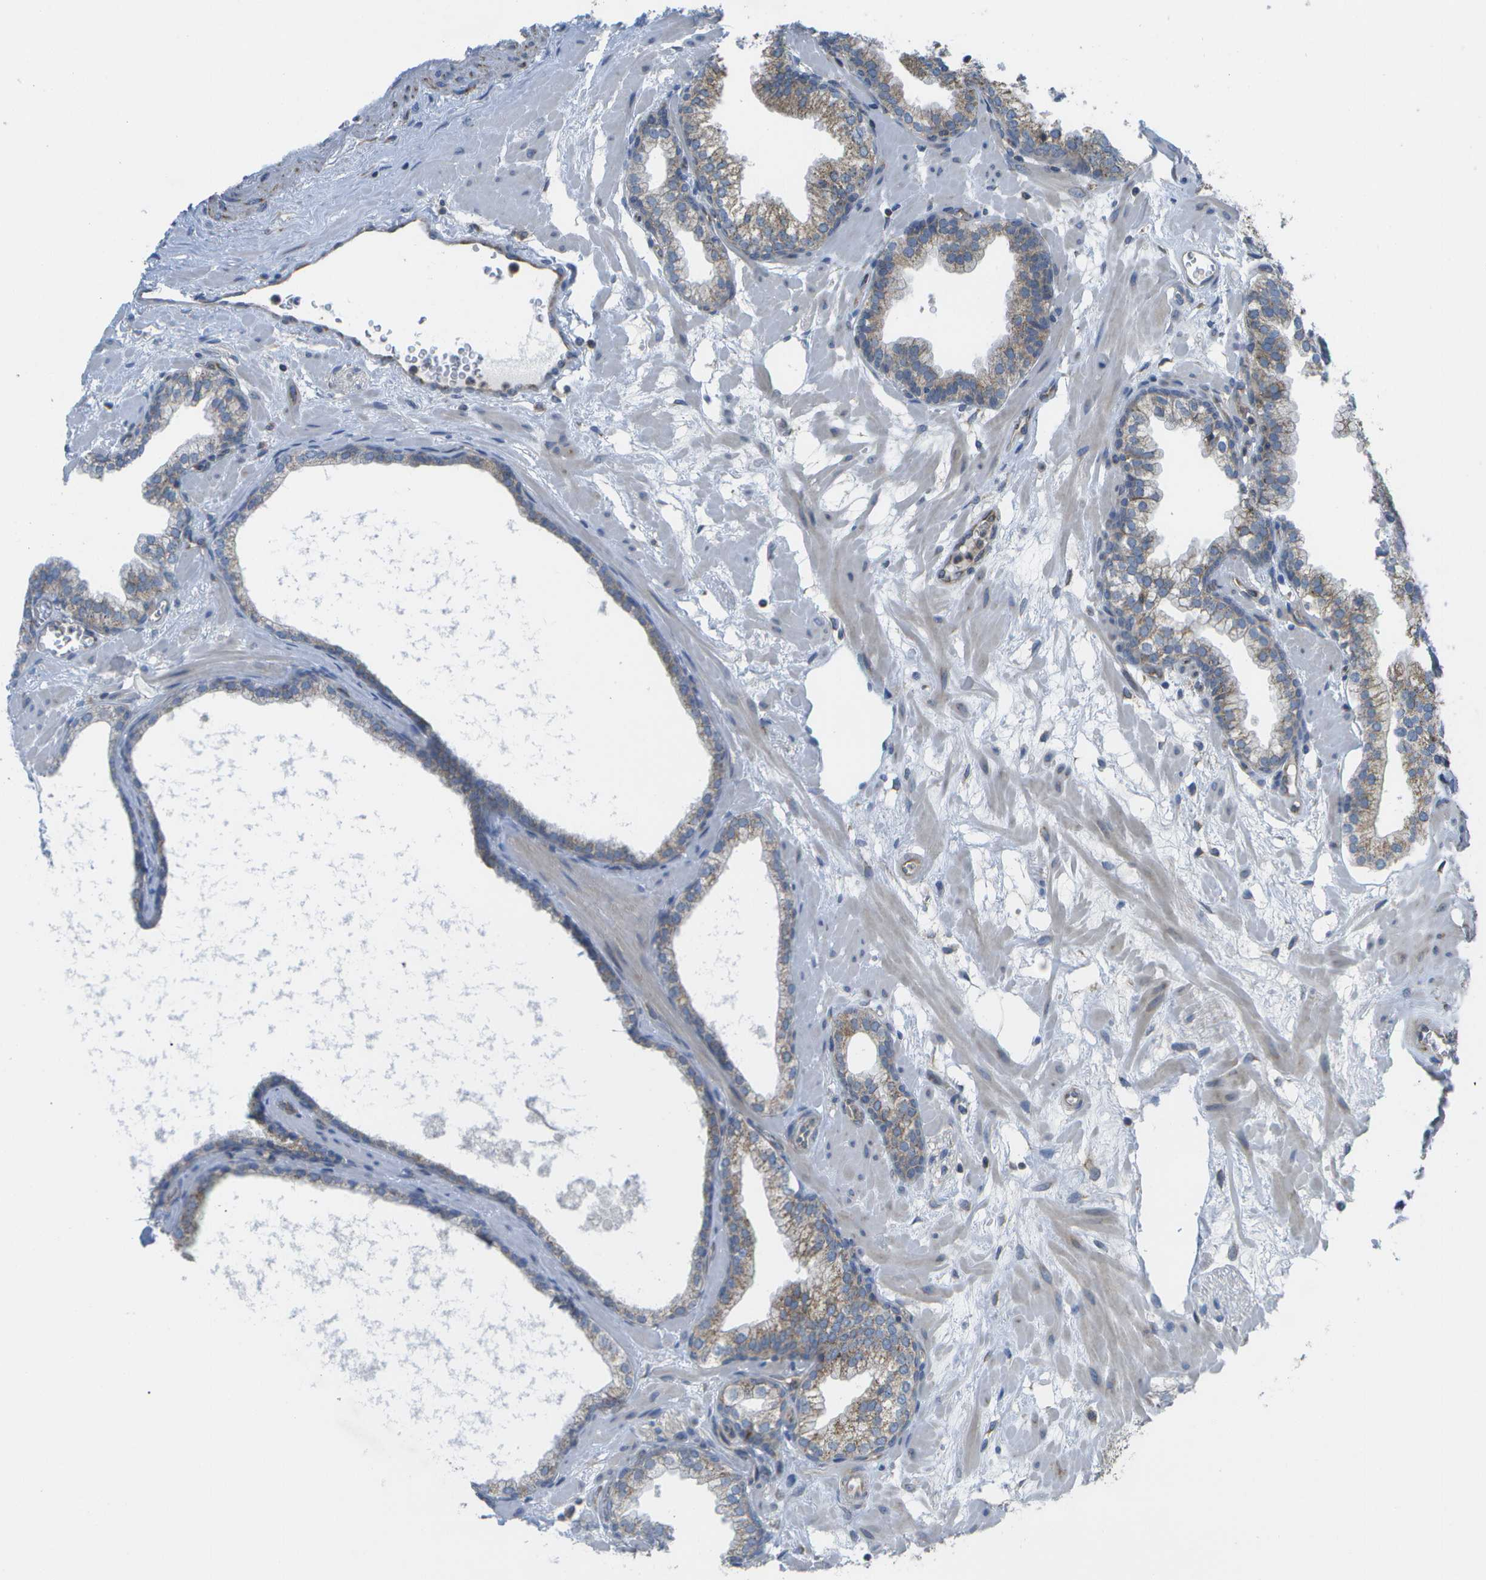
{"staining": {"intensity": "moderate", "quantity": ">75%", "location": "cytoplasmic/membranous"}, "tissue": "prostate", "cell_type": "Glandular cells", "image_type": "normal", "snomed": [{"axis": "morphology", "description": "Normal tissue, NOS"}, {"axis": "morphology", "description": "Urothelial carcinoma, Low grade"}, {"axis": "topography", "description": "Urinary bladder"}, {"axis": "topography", "description": "Prostate"}], "caption": "About >75% of glandular cells in benign prostate reveal moderate cytoplasmic/membranous protein positivity as visualized by brown immunohistochemical staining.", "gene": "DPM3", "patient": {"sex": "male", "age": 60}}